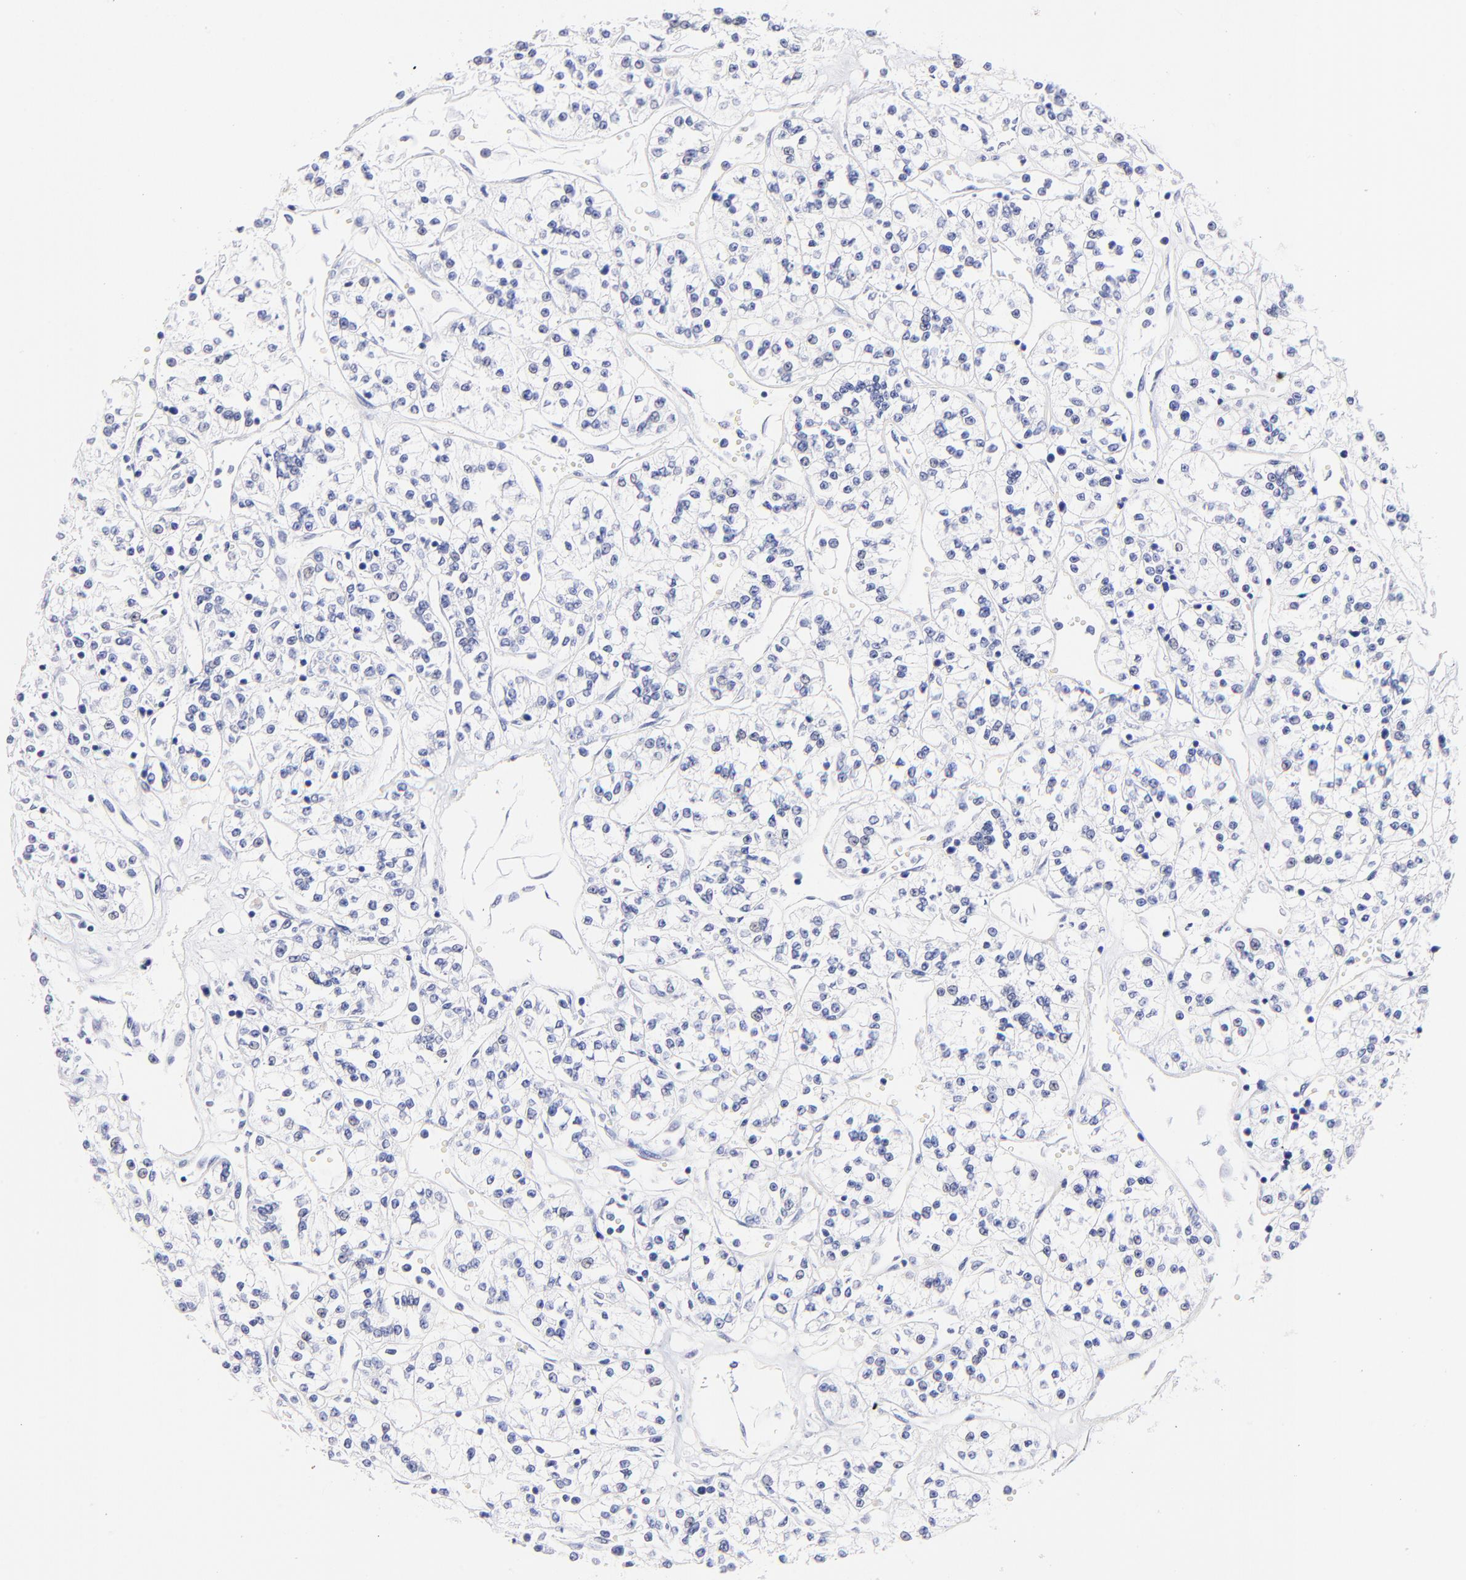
{"staining": {"intensity": "negative", "quantity": "none", "location": "none"}, "tissue": "renal cancer", "cell_type": "Tumor cells", "image_type": "cancer", "snomed": [{"axis": "morphology", "description": "Adenocarcinoma, NOS"}, {"axis": "topography", "description": "Kidney"}], "caption": "Immunohistochemistry micrograph of human adenocarcinoma (renal) stained for a protein (brown), which displays no staining in tumor cells.", "gene": "HORMAD2", "patient": {"sex": "female", "age": 76}}